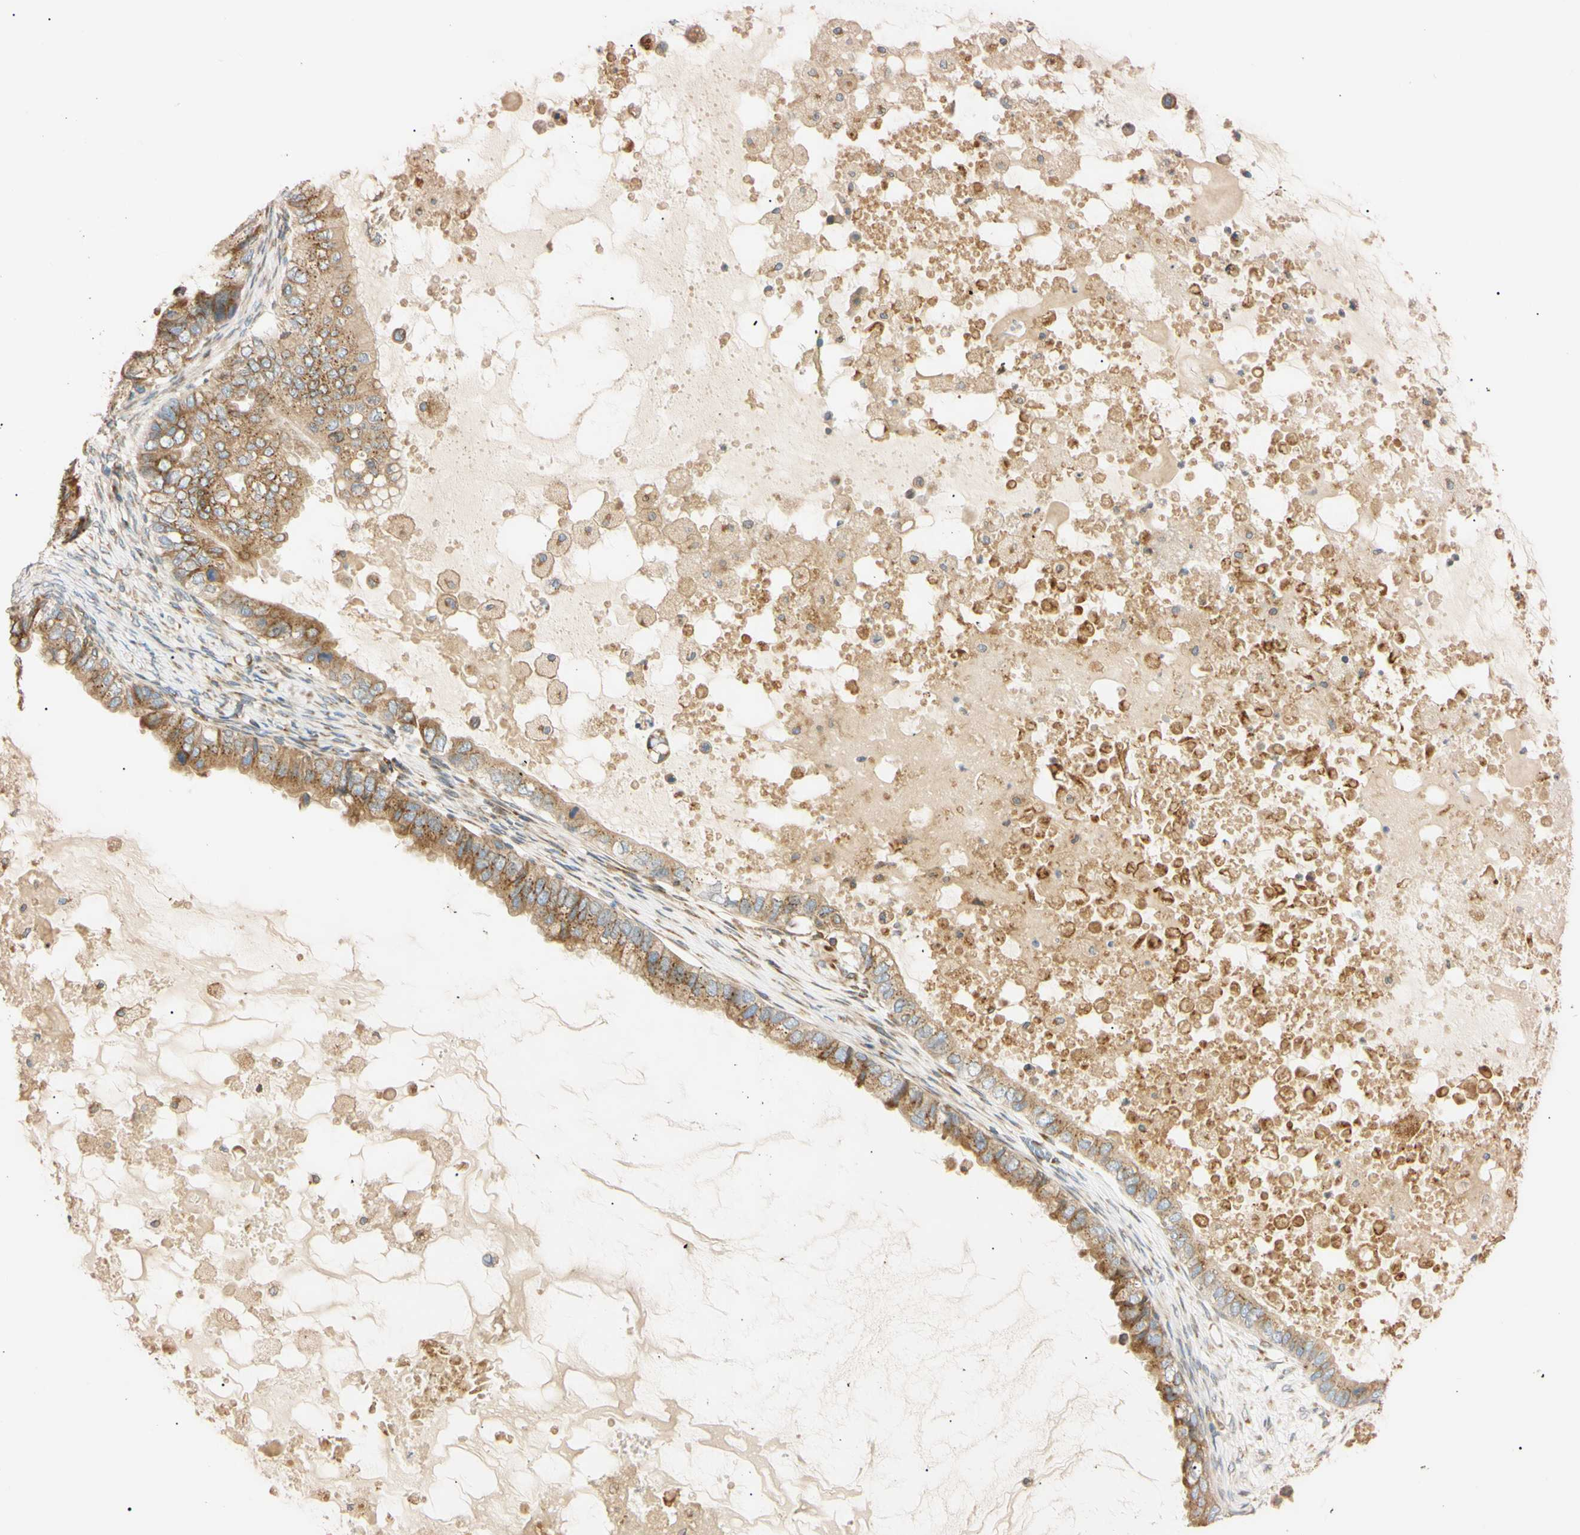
{"staining": {"intensity": "moderate", "quantity": ">75%", "location": "cytoplasmic/membranous"}, "tissue": "ovarian cancer", "cell_type": "Tumor cells", "image_type": "cancer", "snomed": [{"axis": "morphology", "description": "Cystadenocarcinoma, mucinous, NOS"}, {"axis": "topography", "description": "Ovary"}], "caption": "Approximately >75% of tumor cells in human mucinous cystadenocarcinoma (ovarian) demonstrate moderate cytoplasmic/membranous protein expression as visualized by brown immunohistochemical staining.", "gene": "IER3IP1", "patient": {"sex": "female", "age": 80}}